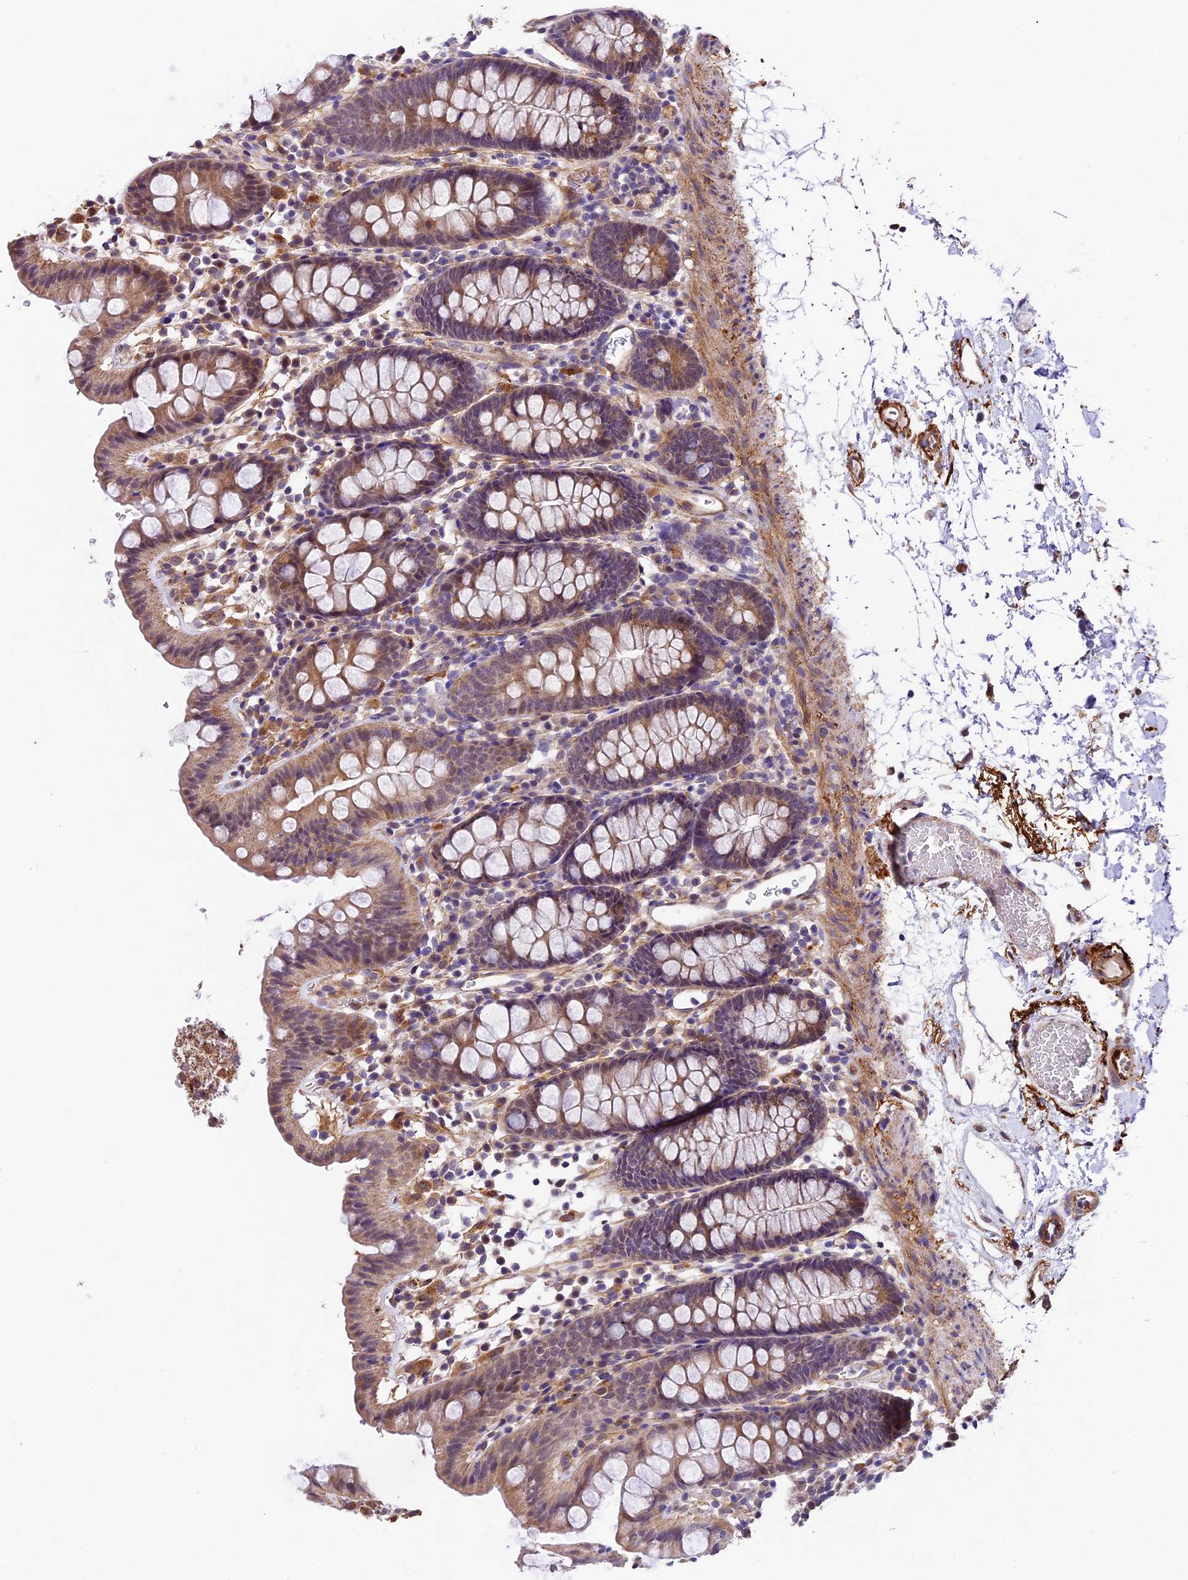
{"staining": {"intensity": "weak", "quantity": ">75%", "location": "cytoplasmic/membranous"}, "tissue": "colon", "cell_type": "Endothelial cells", "image_type": "normal", "snomed": [{"axis": "morphology", "description": "Normal tissue, NOS"}, {"axis": "topography", "description": "Colon"}], "caption": "This image reveals immunohistochemistry (IHC) staining of unremarkable colon, with low weak cytoplasmic/membranous expression in approximately >75% of endothelial cells.", "gene": "LSM7", "patient": {"sex": "male", "age": 75}}